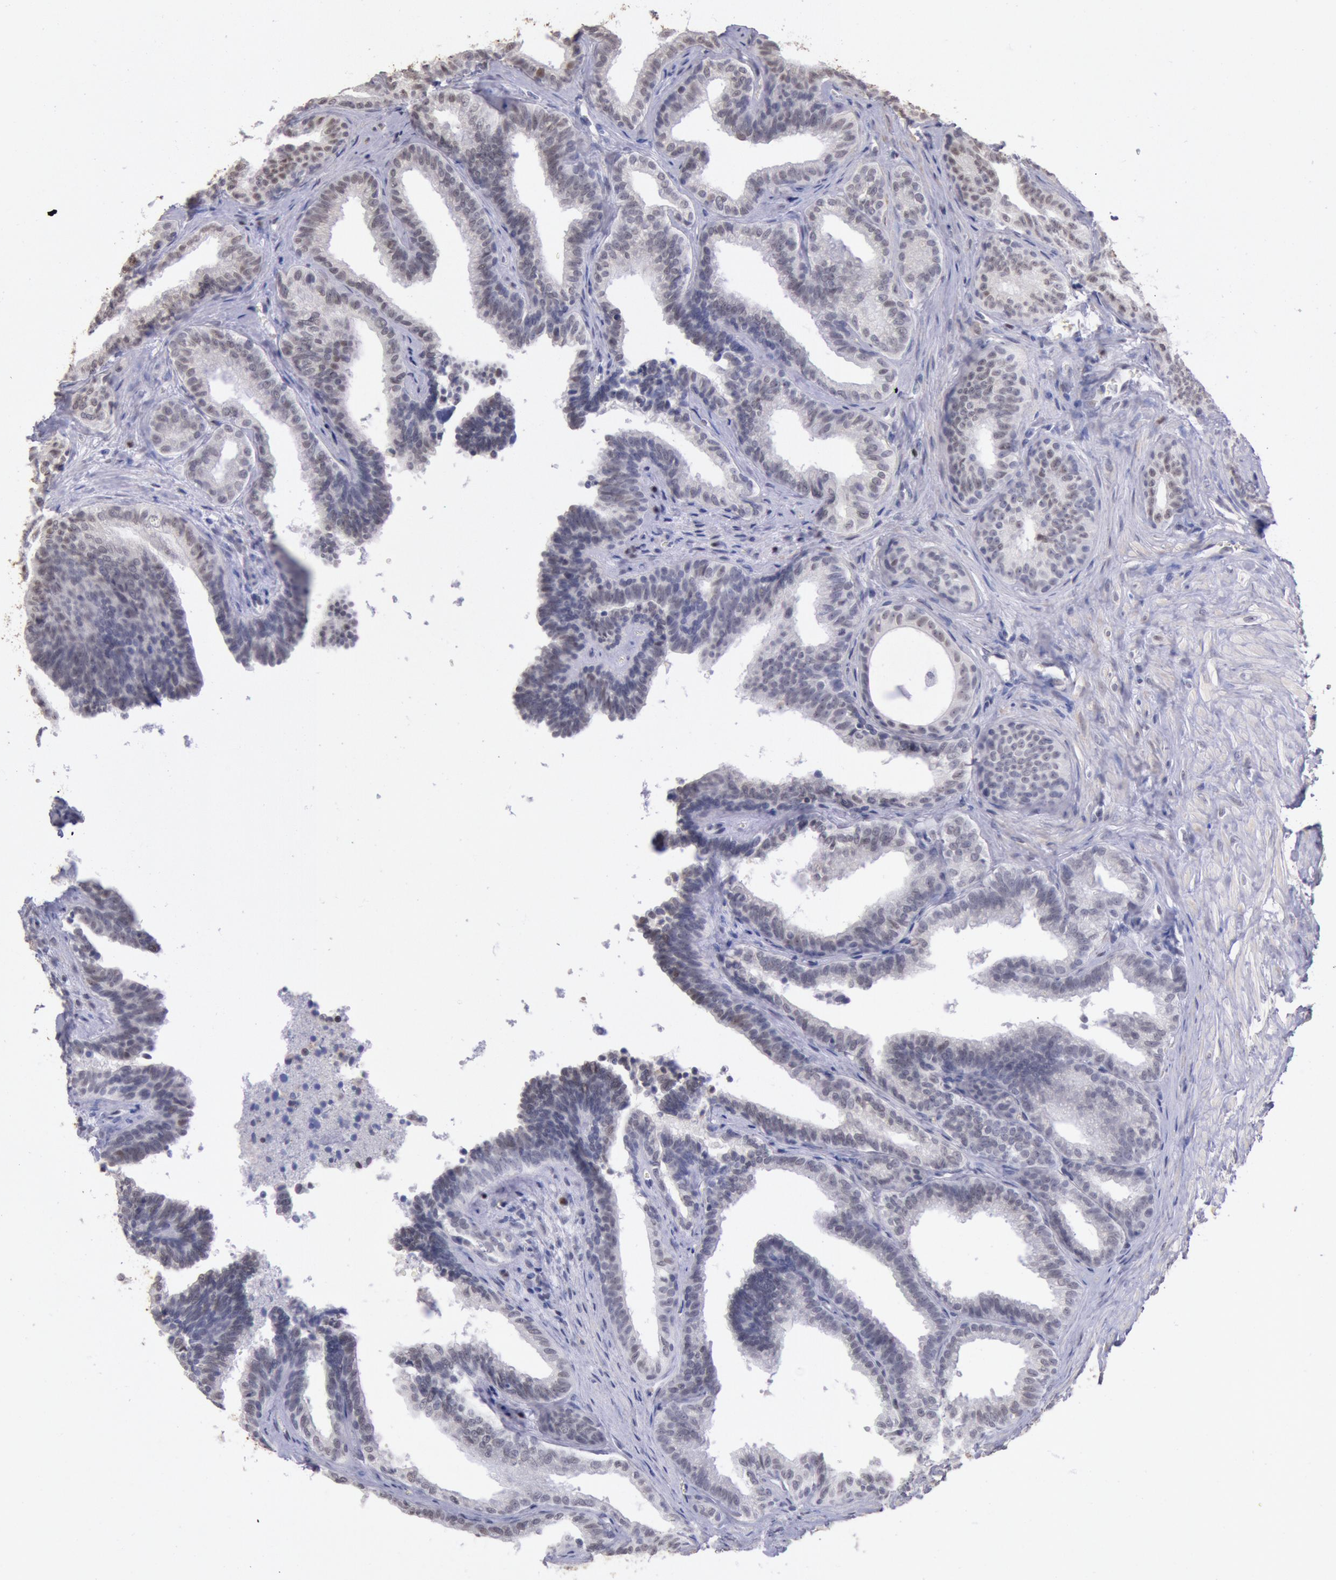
{"staining": {"intensity": "weak", "quantity": "25%-75%", "location": "nuclear"}, "tissue": "seminal vesicle", "cell_type": "Glandular cells", "image_type": "normal", "snomed": [{"axis": "morphology", "description": "Normal tissue, NOS"}, {"axis": "topography", "description": "Seminal veicle"}], "caption": "Protein staining by immunohistochemistry reveals weak nuclear staining in about 25%-75% of glandular cells in unremarkable seminal vesicle.", "gene": "MYH6", "patient": {"sex": "male", "age": 26}}